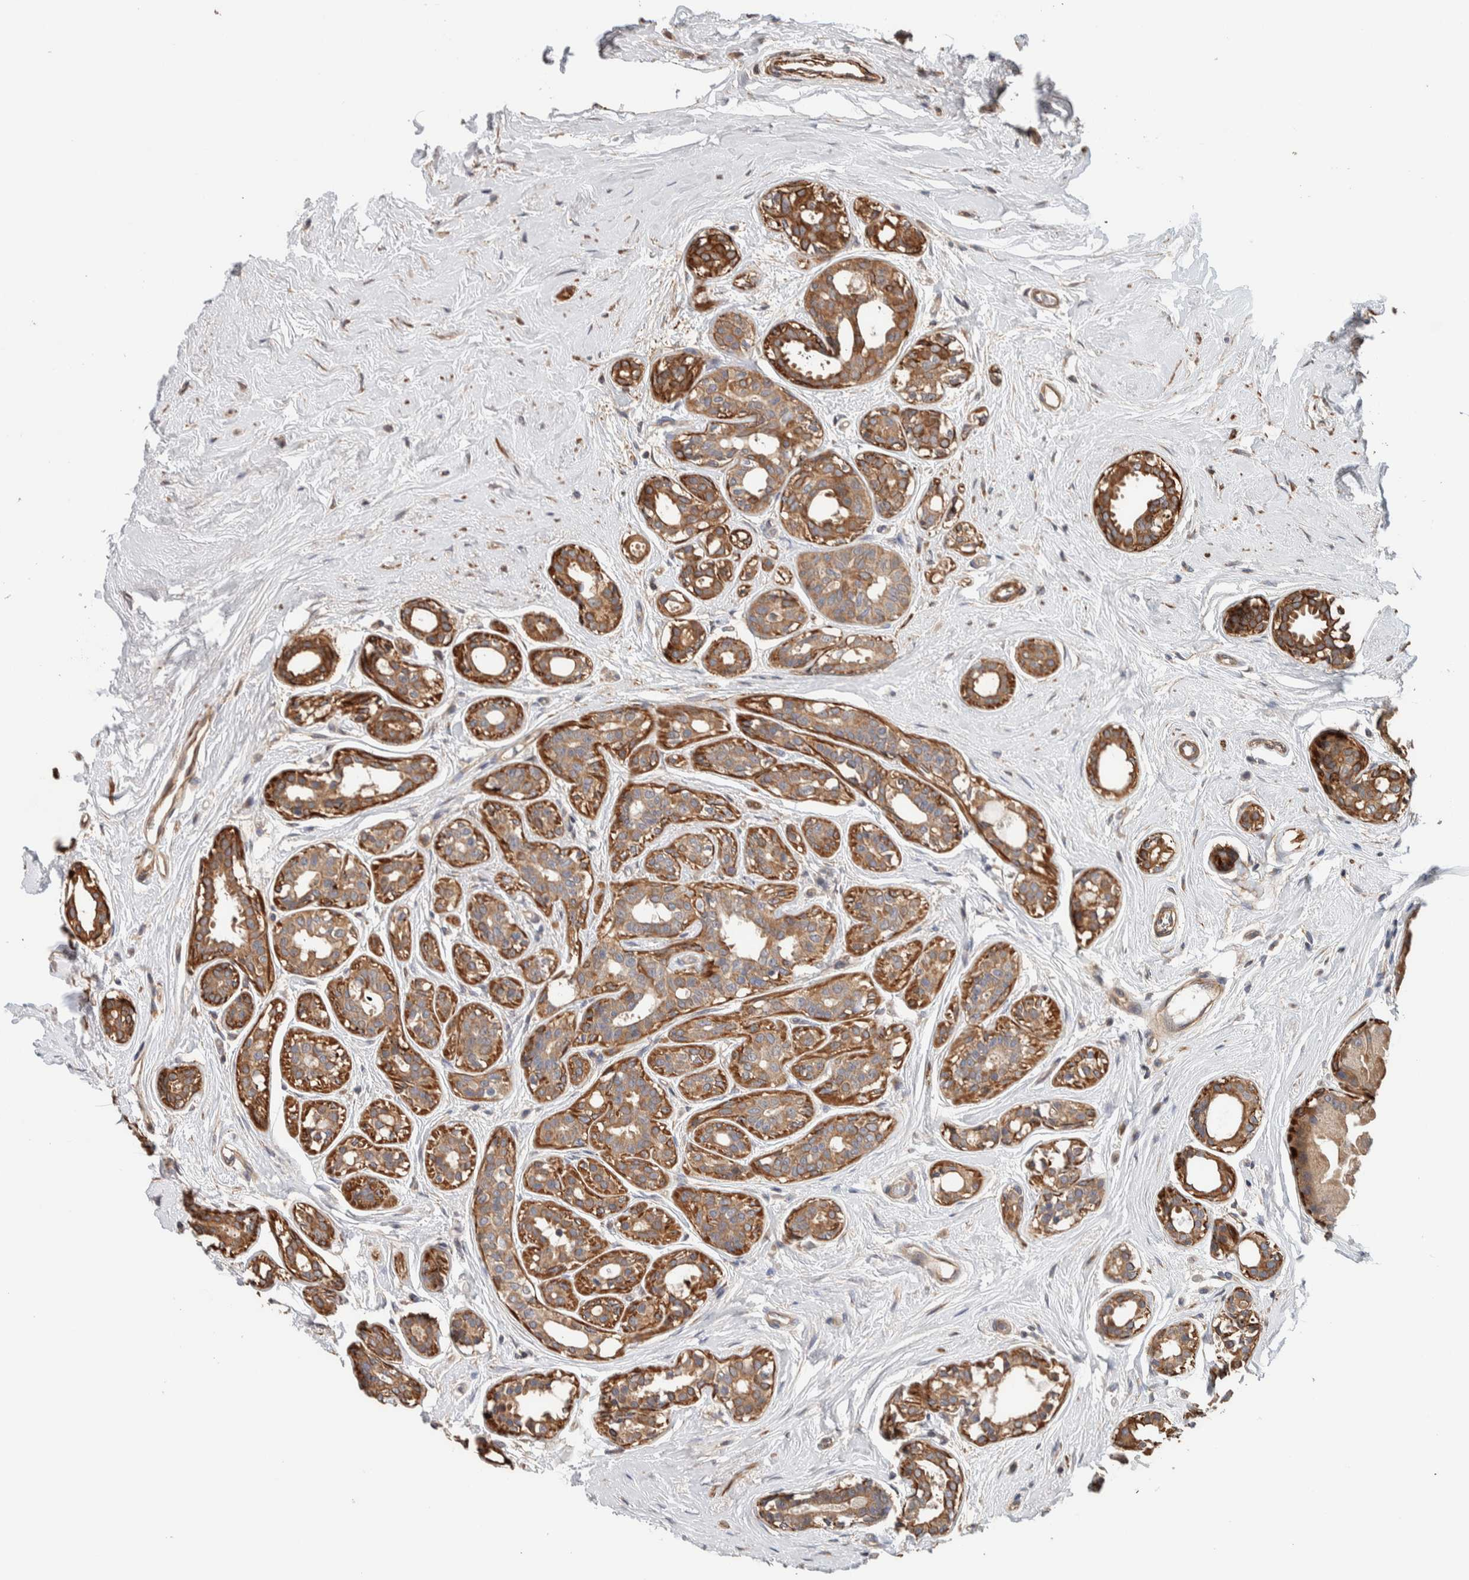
{"staining": {"intensity": "moderate", "quantity": ">75%", "location": "cytoplasmic/membranous"}, "tissue": "breast cancer", "cell_type": "Tumor cells", "image_type": "cancer", "snomed": [{"axis": "morphology", "description": "Duct carcinoma"}, {"axis": "topography", "description": "Breast"}], "caption": "IHC staining of breast infiltrating ductal carcinoma, which shows medium levels of moderate cytoplasmic/membranous positivity in about >75% of tumor cells indicating moderate cytoplasmic/membranous protein positivity. The staining was performed using DAB (brown) for protein detection and nuclei were counterstained in hematoxylin (blue).", "gene": "SYNRG", "patient": {"sex": "female", "age": 55}}